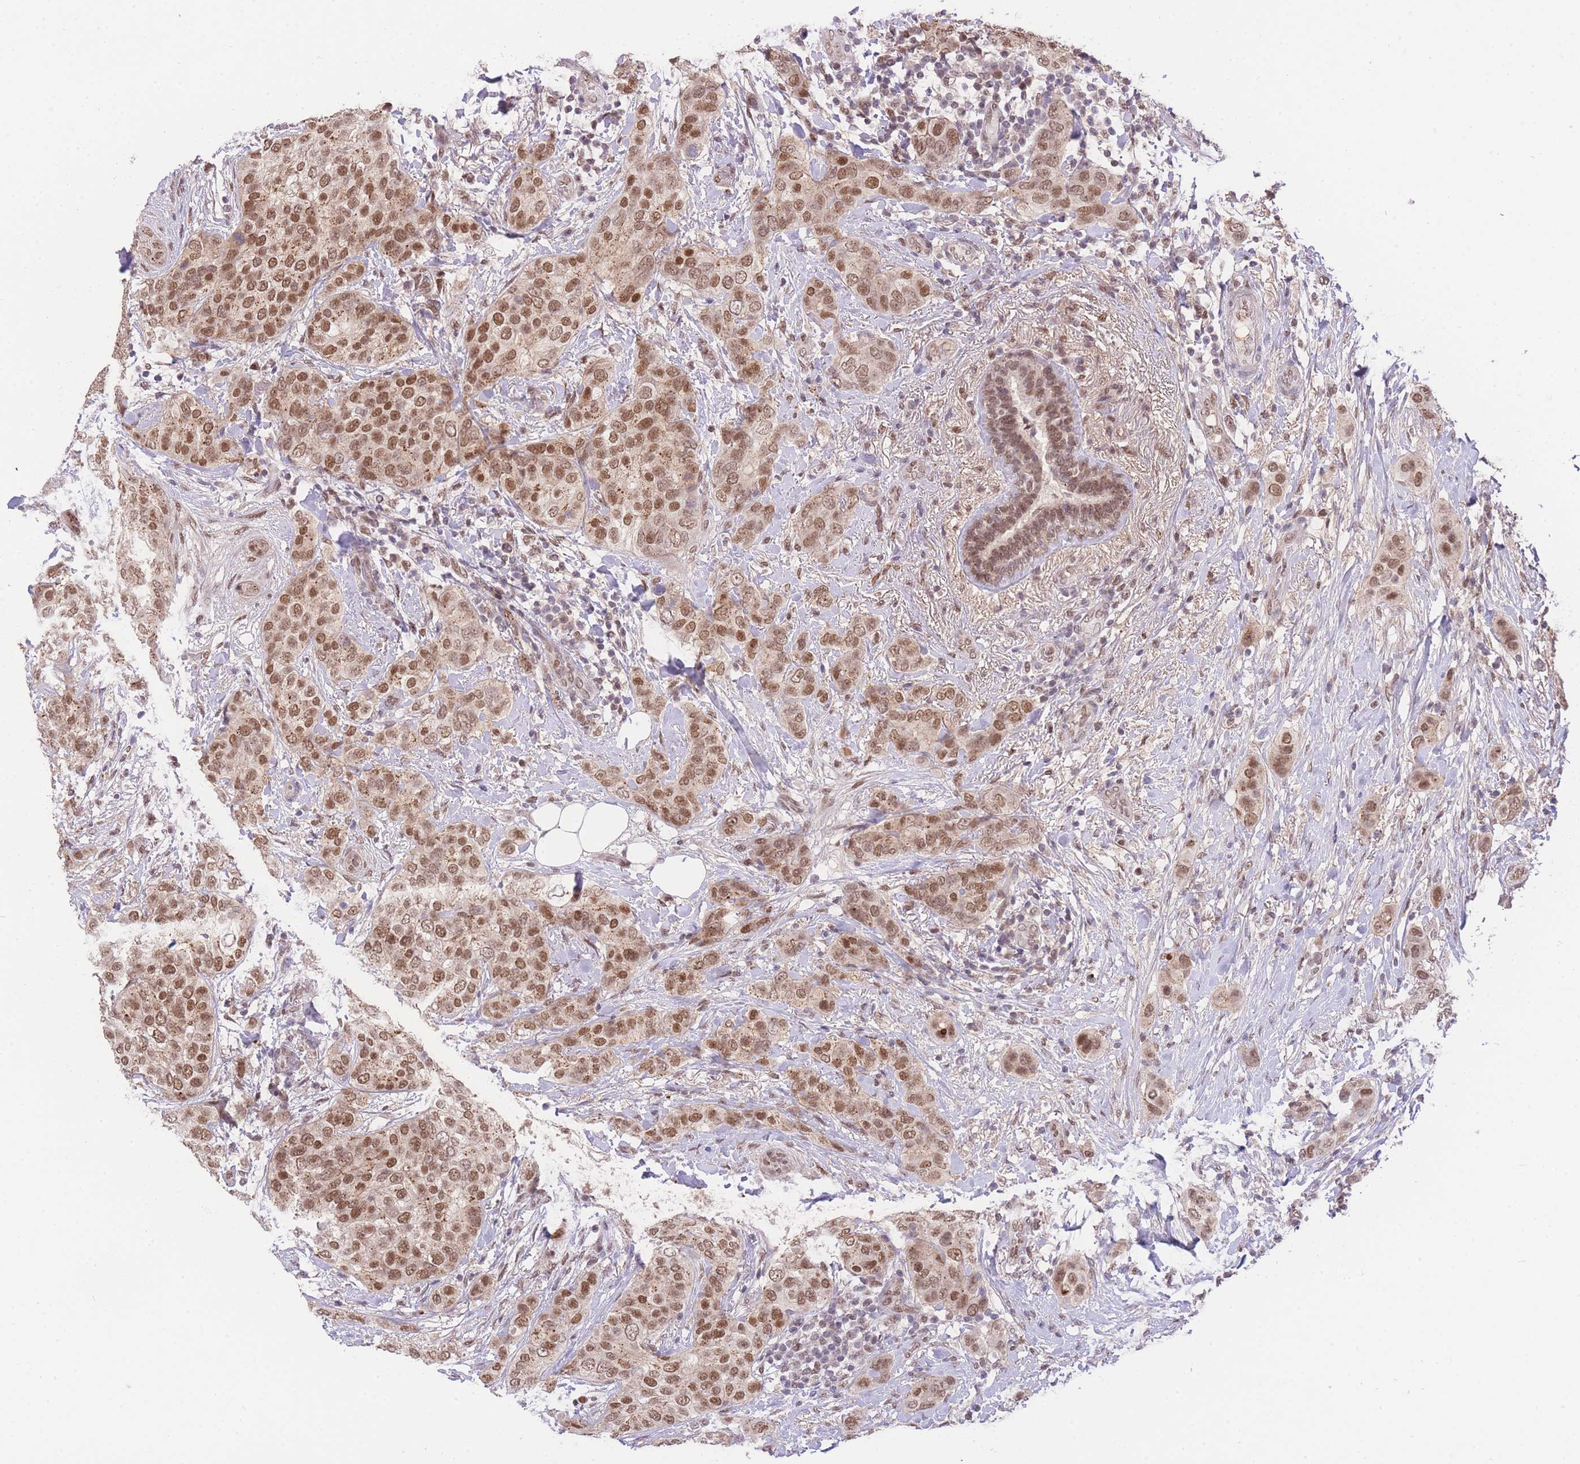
{"staining": {"intensity": "moderate", "quantity": ">75%", "location": "nuclear"}, "tissue": "breast cancer", "cell_type": "Tumor cells", "image_type": "cancer", "snomed": [{"axis": "morphology", "description": "Lobular carcinoma"}, {"axis": "topography", "description": "Breast"}], "caption": "Moderate nuclear positivity is identified in about >75% of tumor cells in lobular carcinoma (breast).", "gene": "UBXN7", "patient": {"sex": "female", "age": 51}}